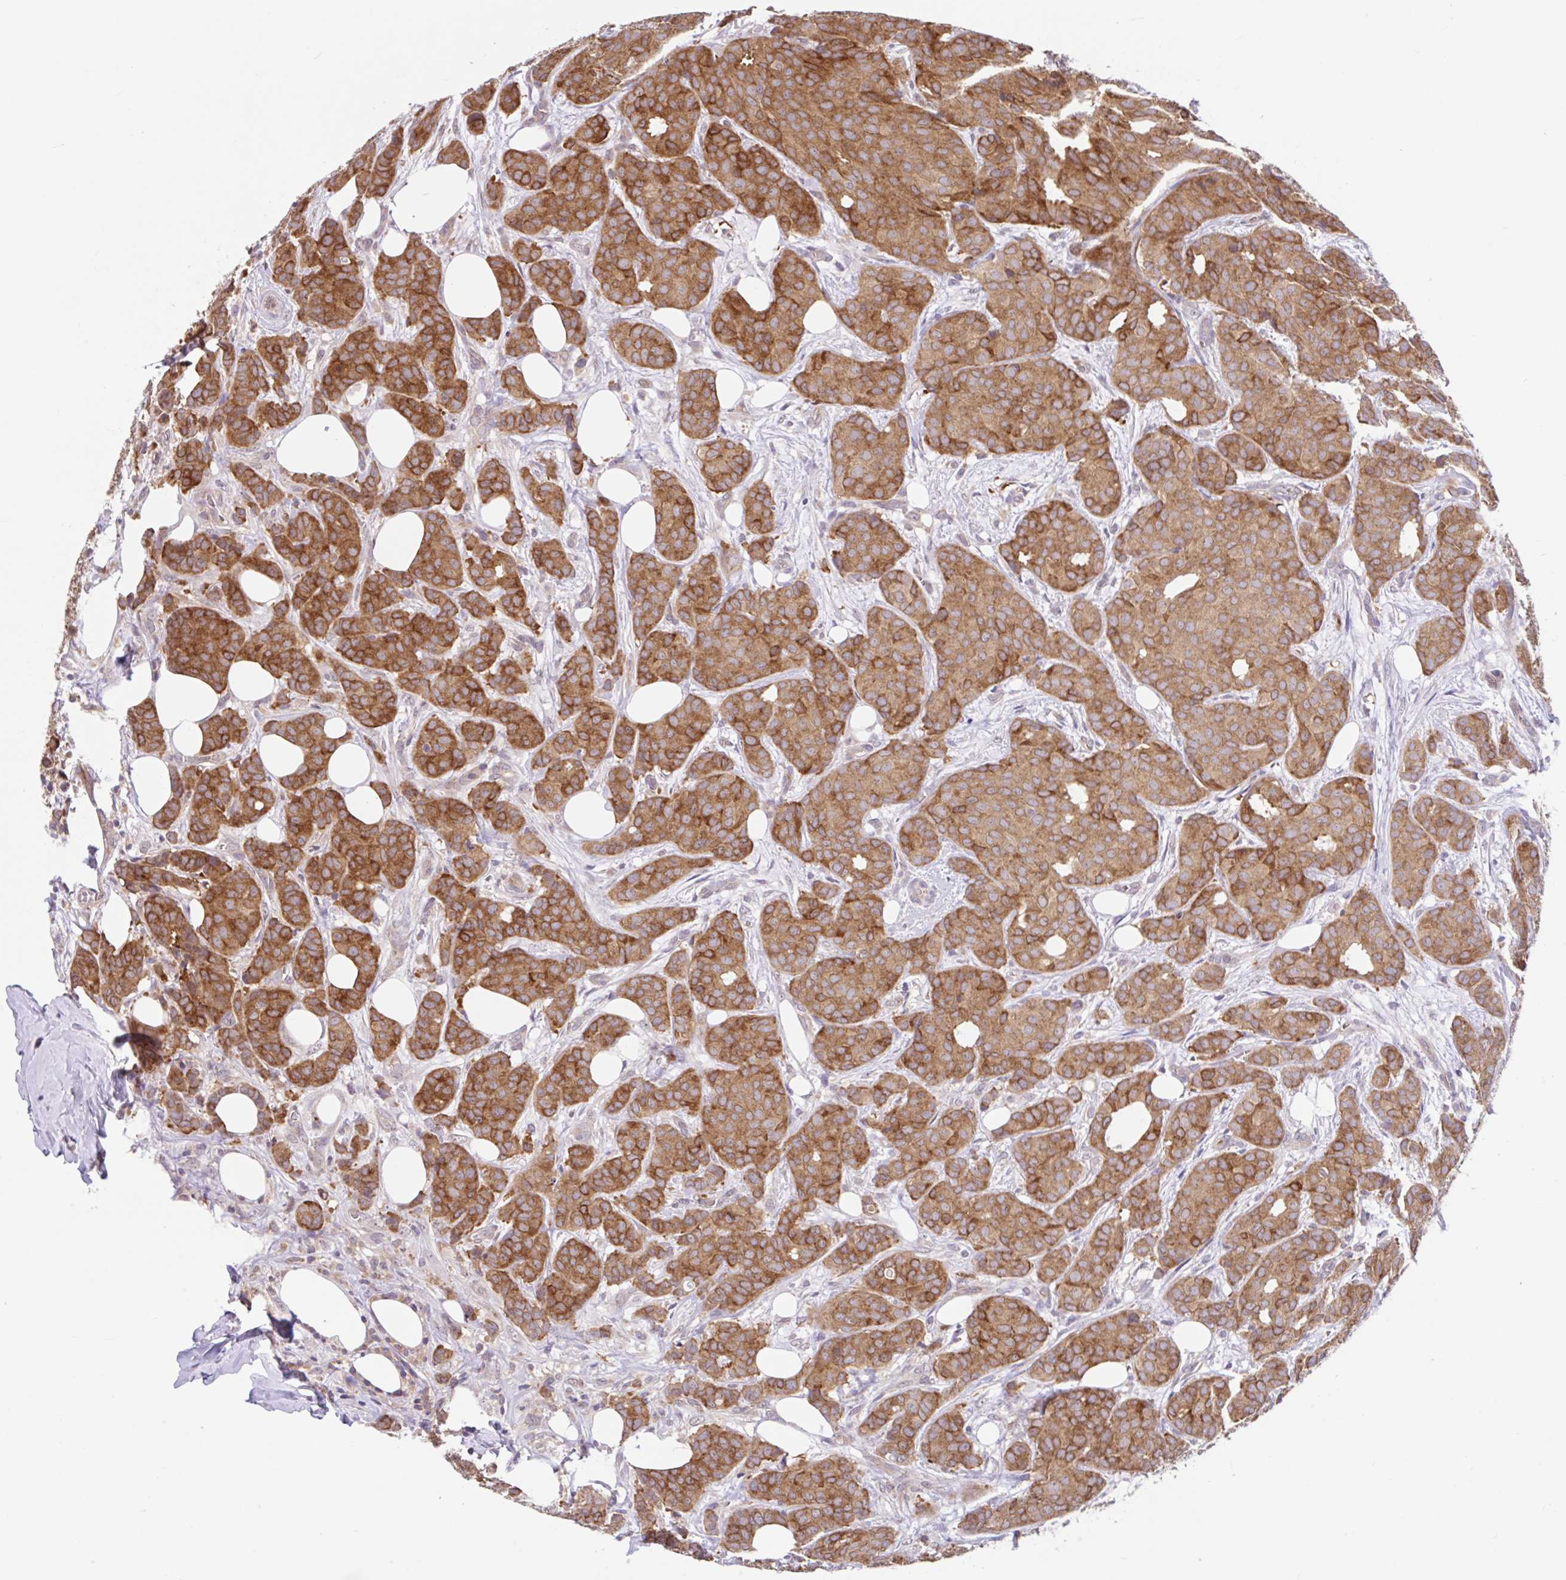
{"staining": {"intensity": "moderate", "quantity": ">75%", "location": "cytoplasmic/membranous"}, "tissue": "breast cancer", "cell_type": "Tumor cells", "image_type": "cancer", "snomed": [{"axis": "morphology", "description": "Duct carcinoma"}, {"axis": "topography", "description": "Breast"}], "caption": "Approximately >75% of tumor cells in invasive ductal carcinoma (breast) show moderate cytoplasmic/membranous protein expression as visualized by brown immunohistochemical staining.", "gene": "RALBP1", "patient": {"sex": "female", "age": 70}}